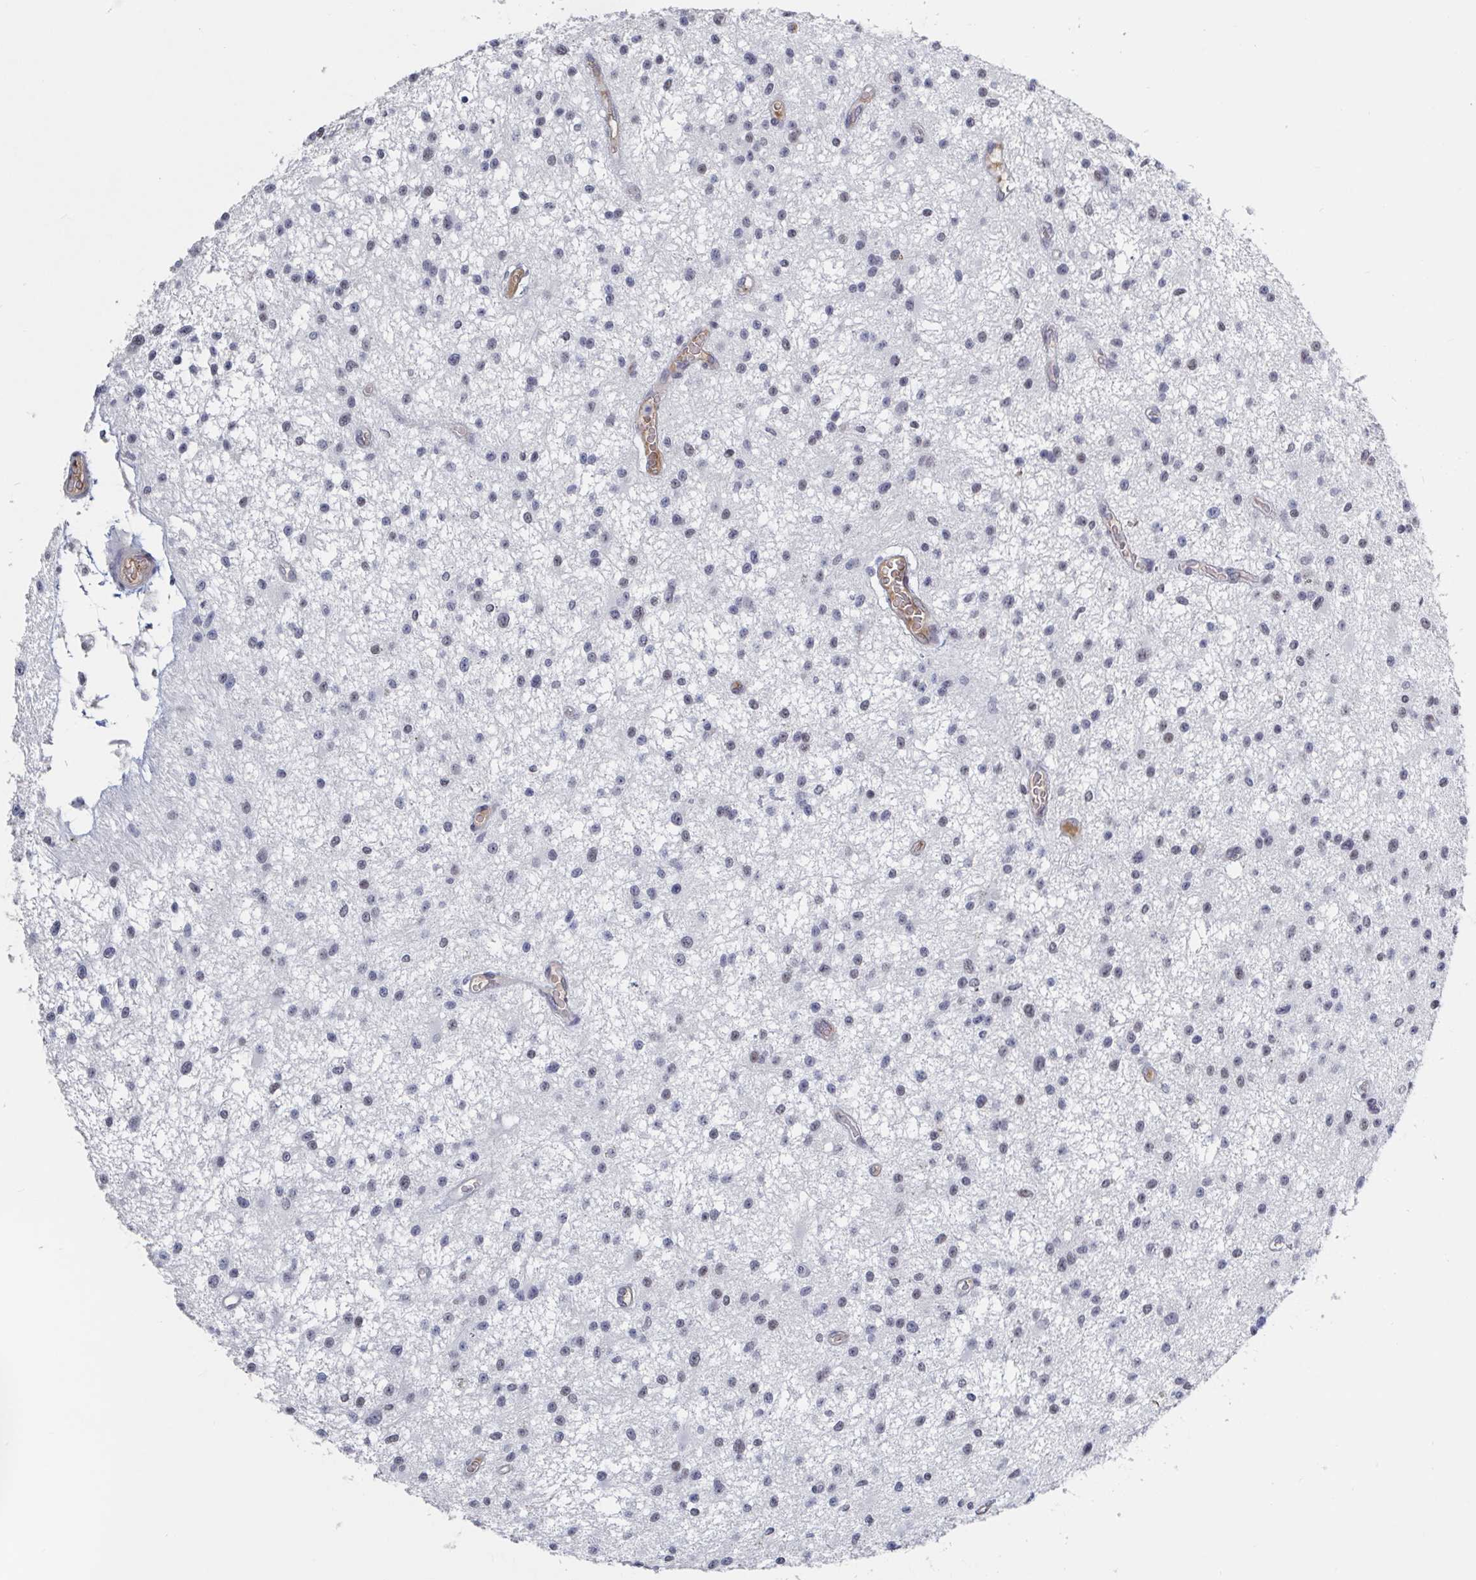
{"staining": {"intensity": "weak", "quantity": "<25%", "location": "nuclear"}, "tissue": "glioma", "cell_type": "Tumor cells", "image_type": "cancer", "snomed": [{"axis": "morphology", "description": "Glioma, malignant, Low grade"}, {"axis": "topography", "description": "Brain"}], "caption": "Photomicrograph shows no significant protein expression in tumor cells of glioma. (DAB immunohistochemistry (IHC), high magnification).", "gene": "BCL7B", "patient": {"sex": "male", "age": 43}}